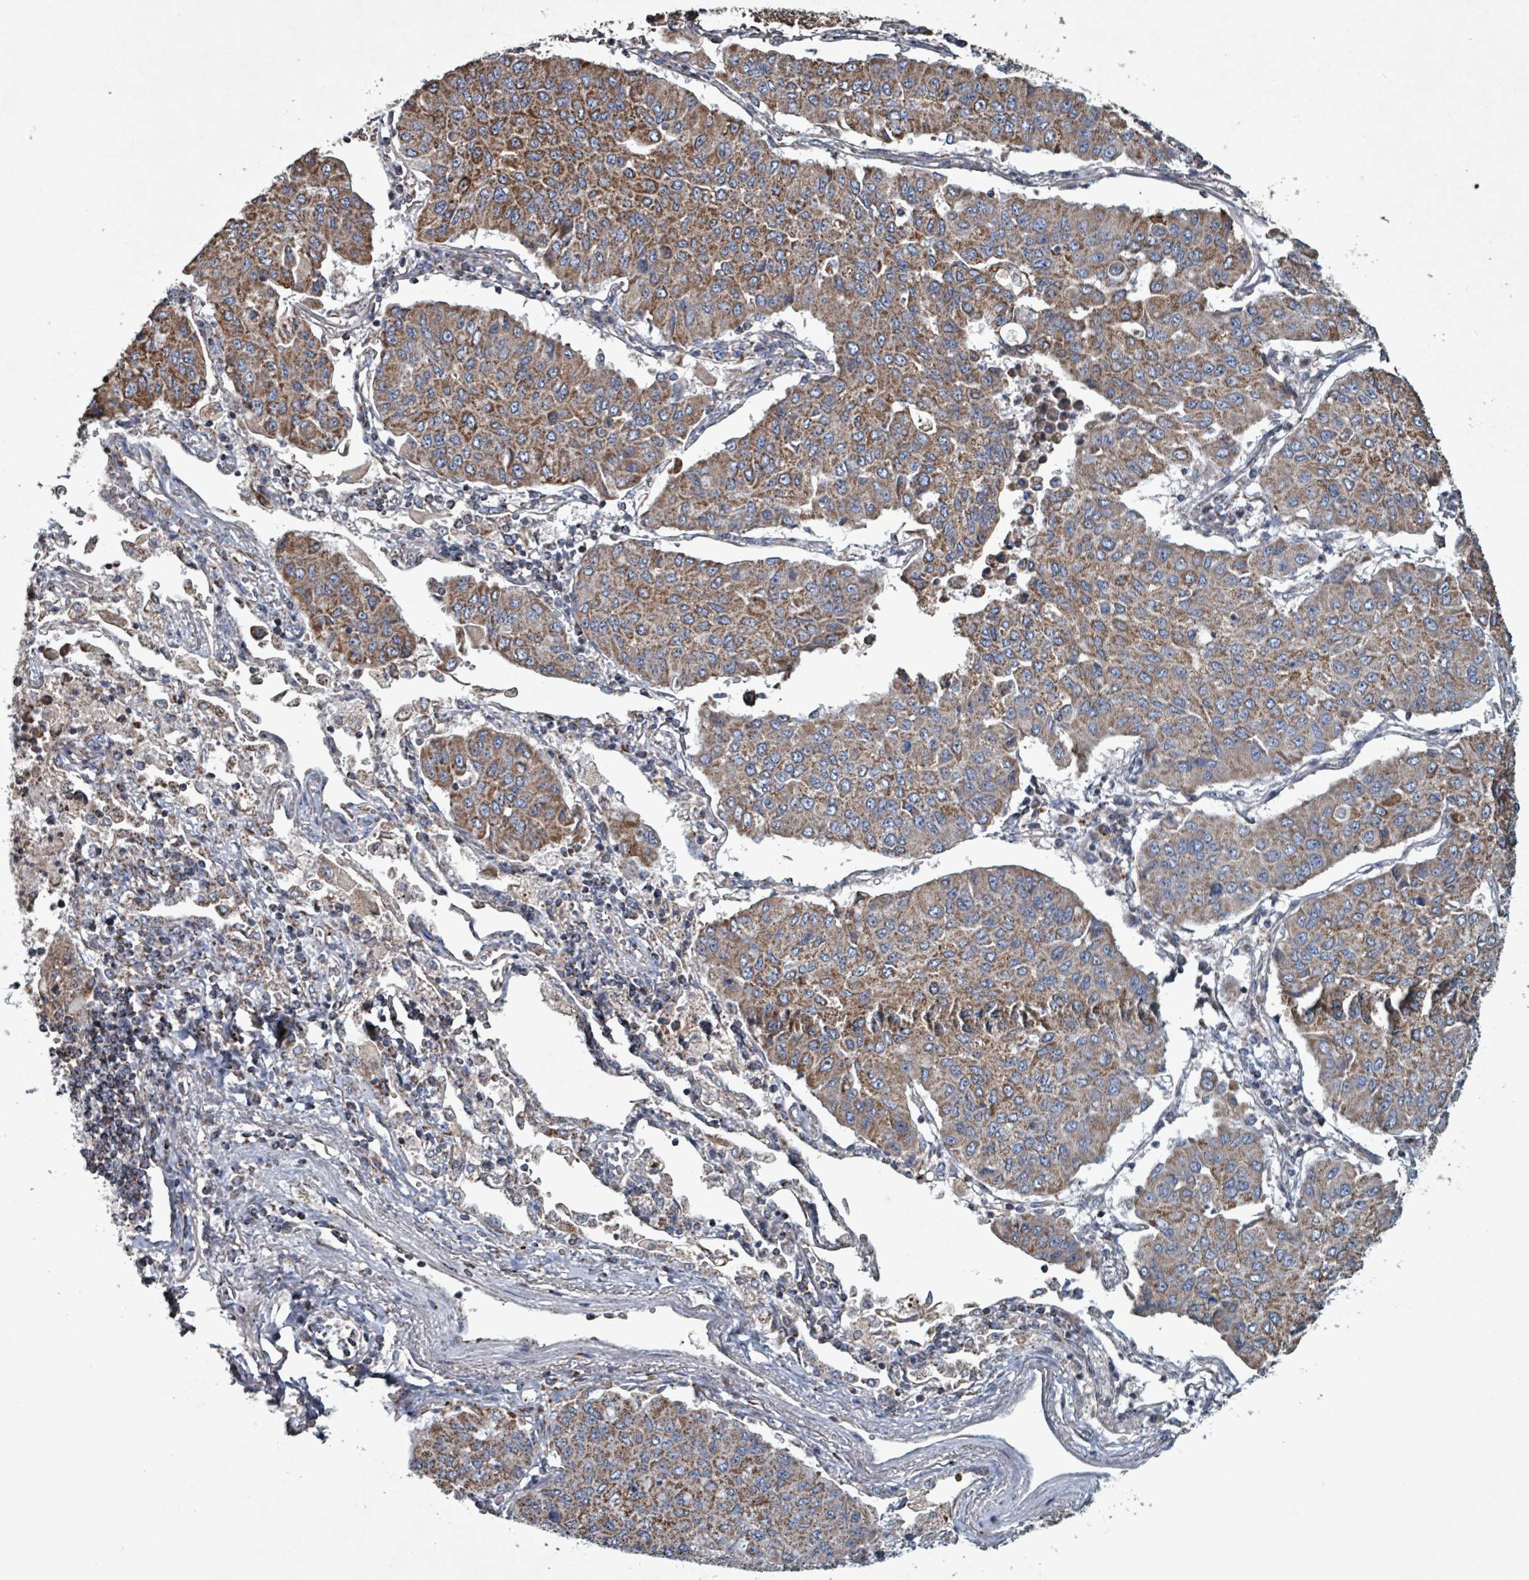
{"staining": {"intensity": "moderate", "quantity": ">75%", "location": "cytoplasmic/membranous"}, "tissue": "lung cancer", "cell_type": "Tumor cells", "image_type": "cancer", "snomed": [{"axis": "morphology", "description": "Squamous cell carcinoma, NOS"}, {"axis": "topography", "description": "Lung"}], "caption": "IHC micrograph of human lung cancer stained for a protein (brown), which reveals medium levels of moderate cytoplasmic/membranous expression in approximately >75% of tumor cells.", "gene": "ABHD18", "patient": {"sex": "male", "age": 74}}